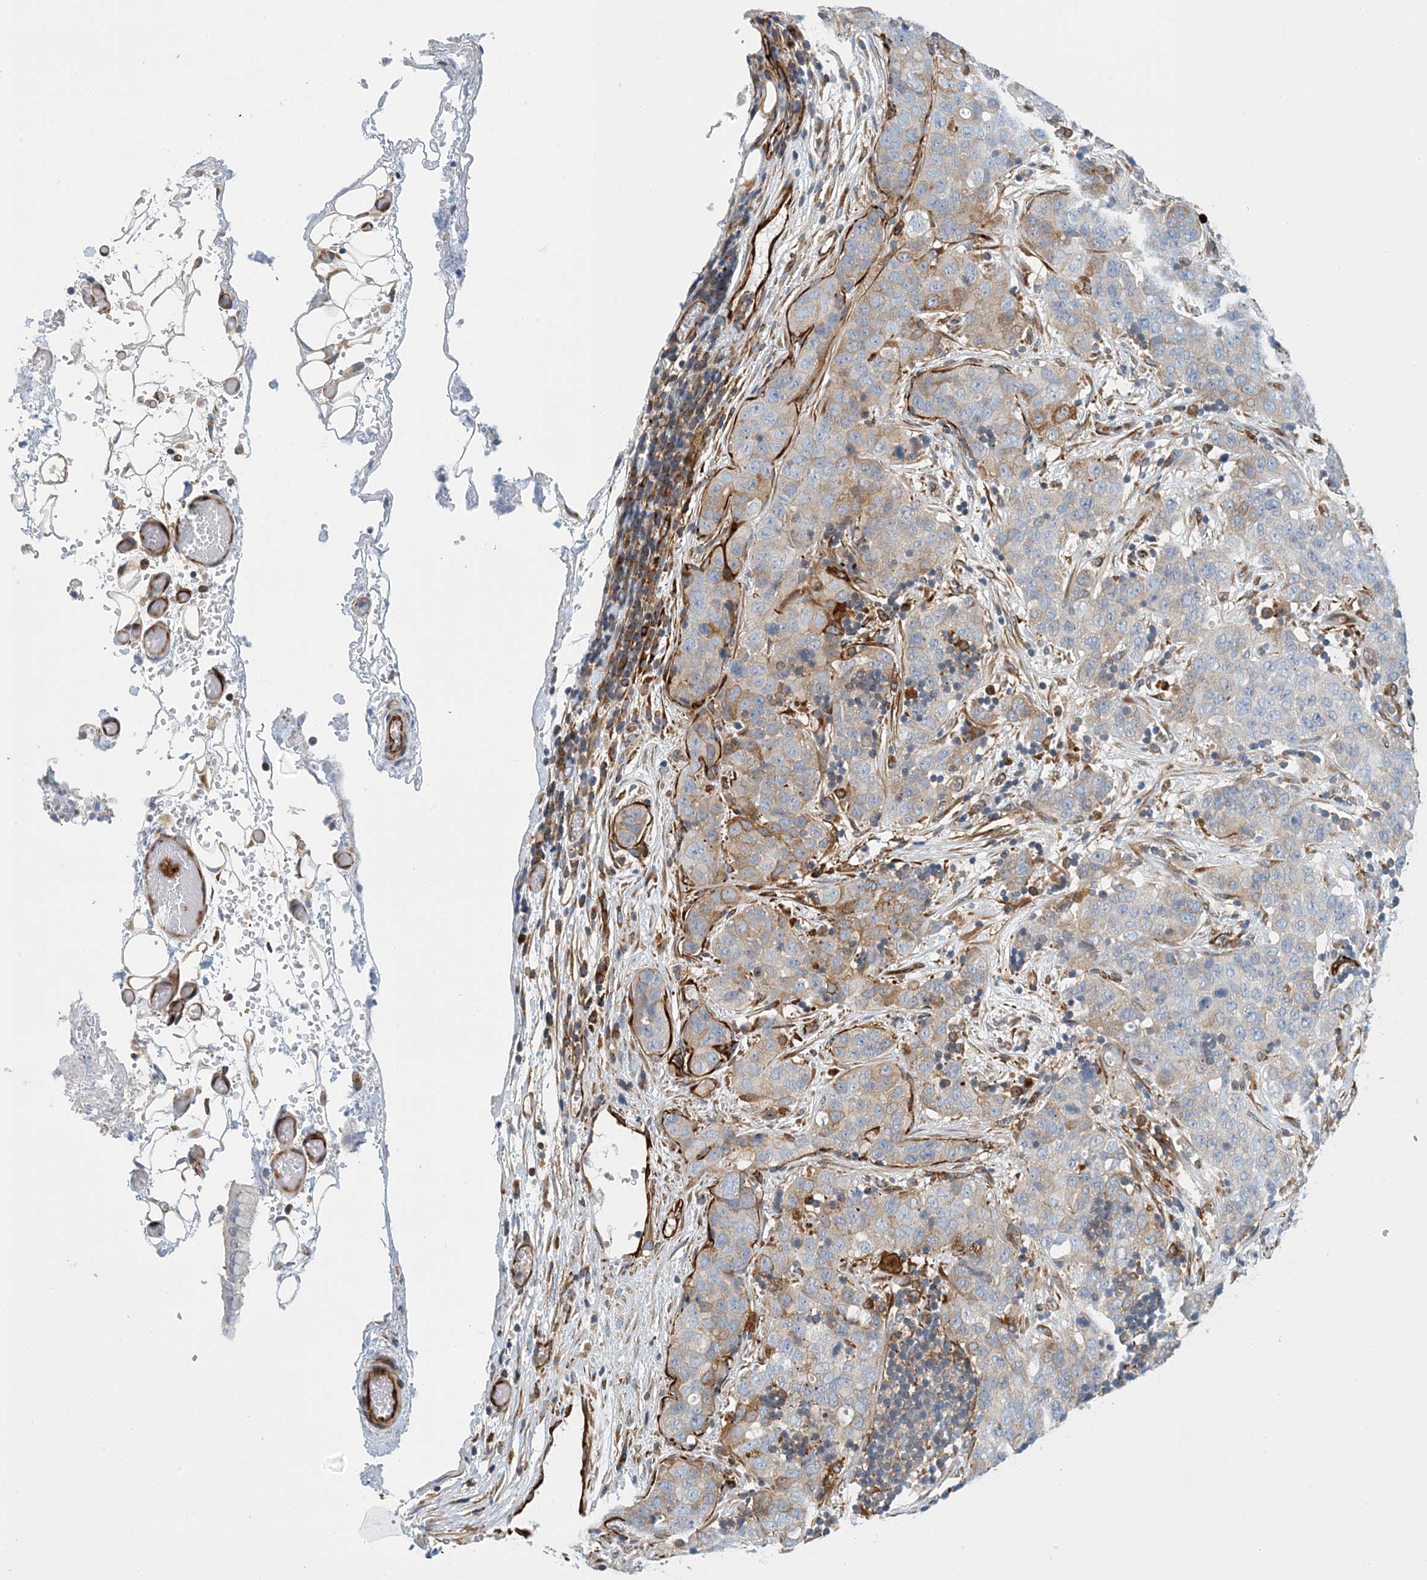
{"staining": {"intensity": "moderate", "quantity": "<25%", "location": "cytoplasmic/membranous"}, "tissue": "stomach cancer", "cell_type": "Tumor cells", "image_type": "cancer", "snomed": [{"axis": "morphology", "description": "Normal tissue, NOS"}, {"axis": "morphology", "description": "Adenocarcinoma, NOS"}, {"axis": "topography", "description": "Lymph node"}, {"axis": "topography", "description": "Stomach"}], "caption": "Immunohistochemistry histopathology image of adenocarcinoma (stomach) stained for a protein (brown), which exhibits low levels of moderate cytoplasmic/membranous expression in about <25% of tumor cells.", "gene": "PCDHA2", "patient": {"sex": "male", "age": 48}}